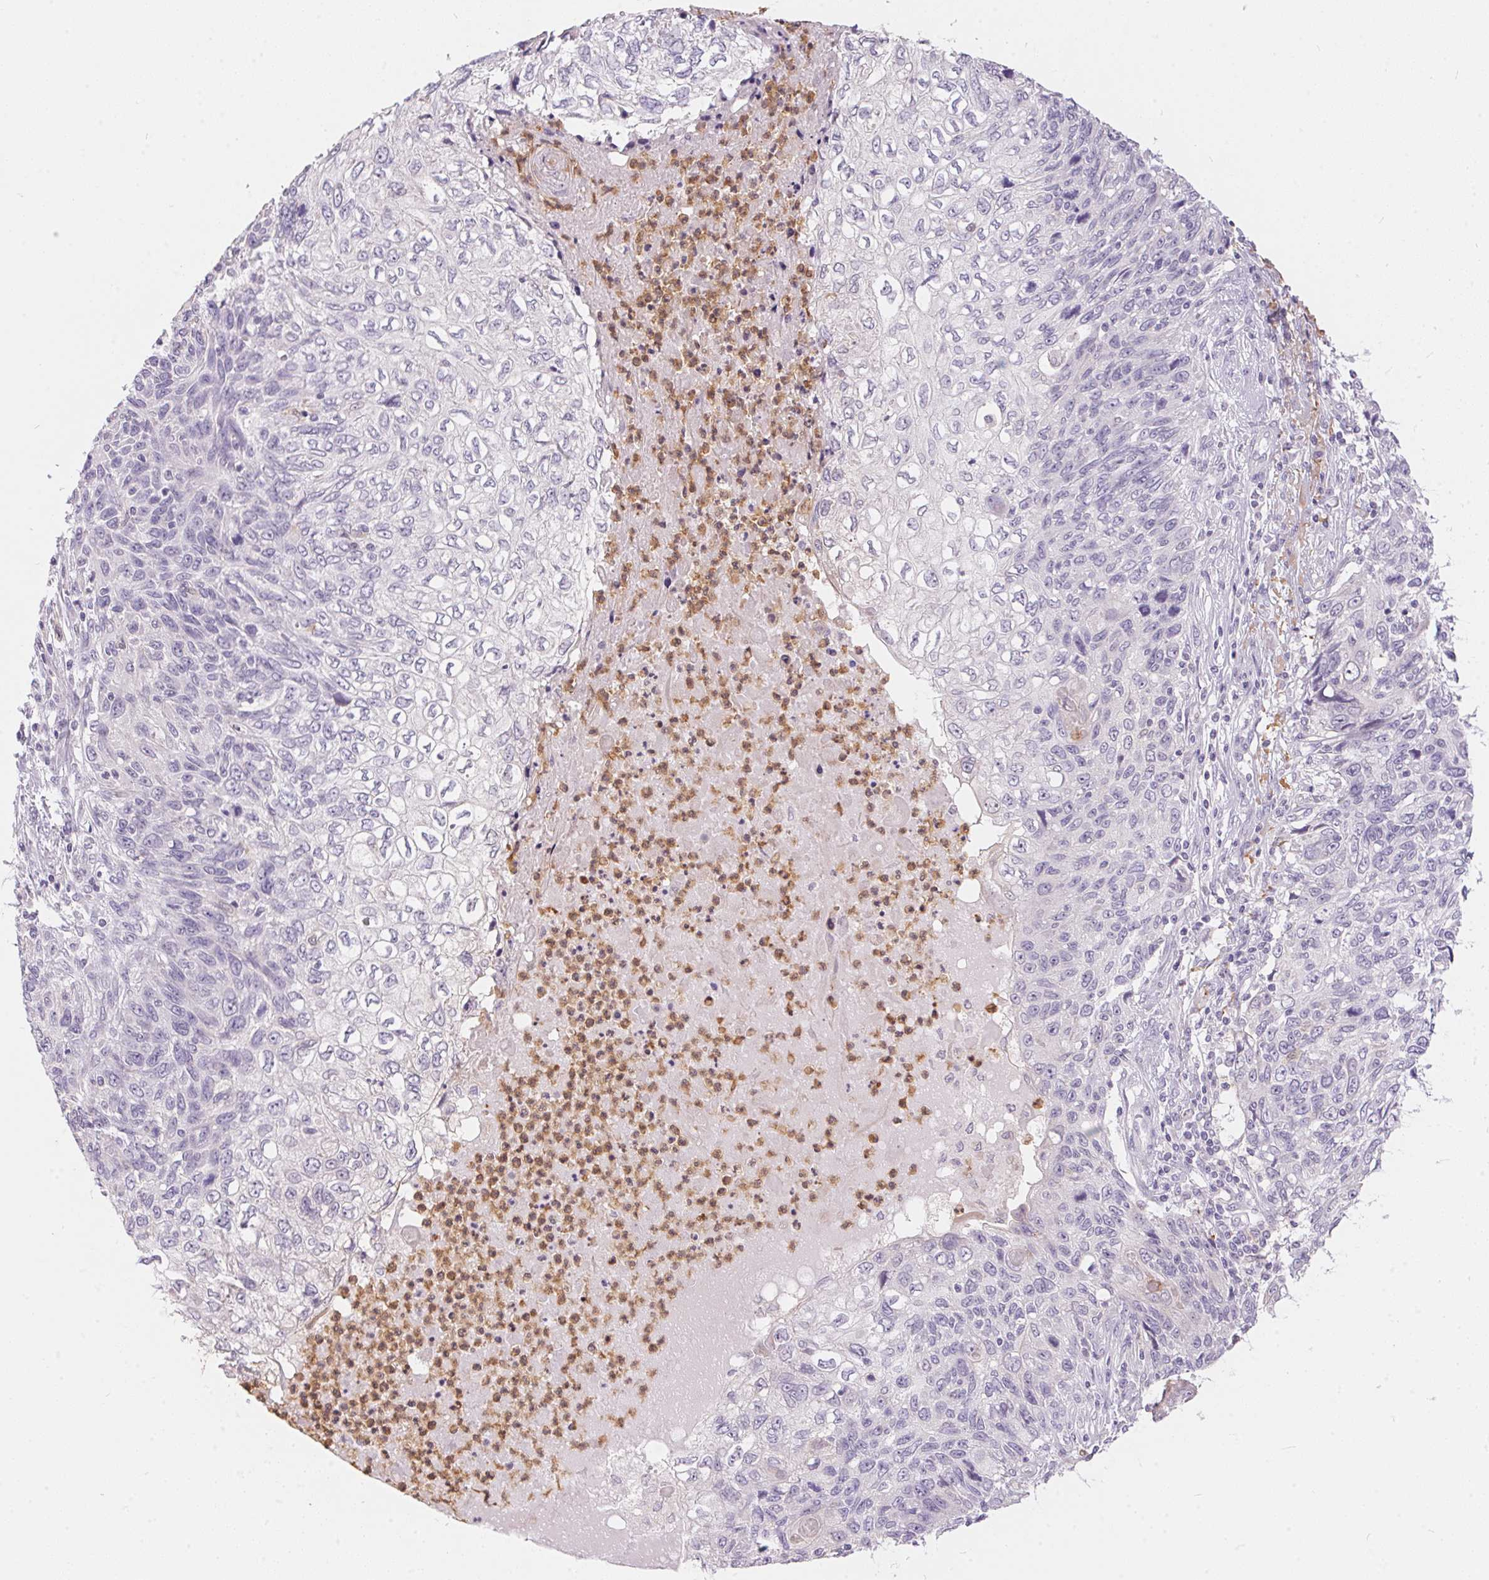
{"staining": {"intensity": "negative", "quantity": "none", "location": "none"}, "tissue": "skin cancer", "cell_type": "Tumor cells", "image_type": "cancer", "snomed": [{"axis": "morphology", "description": "Squamous cell carcinoma, NOS"}, {"axis": "topography", "description": "Skin"}], "caption": "A micrograph of skin cancer (squamous cell carcinoma) stained for a protein shows no brown staining in tumor cells. The staining was performed using DAB to visualize the protein expression in brown, while the nuclei were stained in blue with hematoxylin (Magnification: 20x).", "gene": "SERPINB1", "patient": {"sex": "male", "age": 92}}